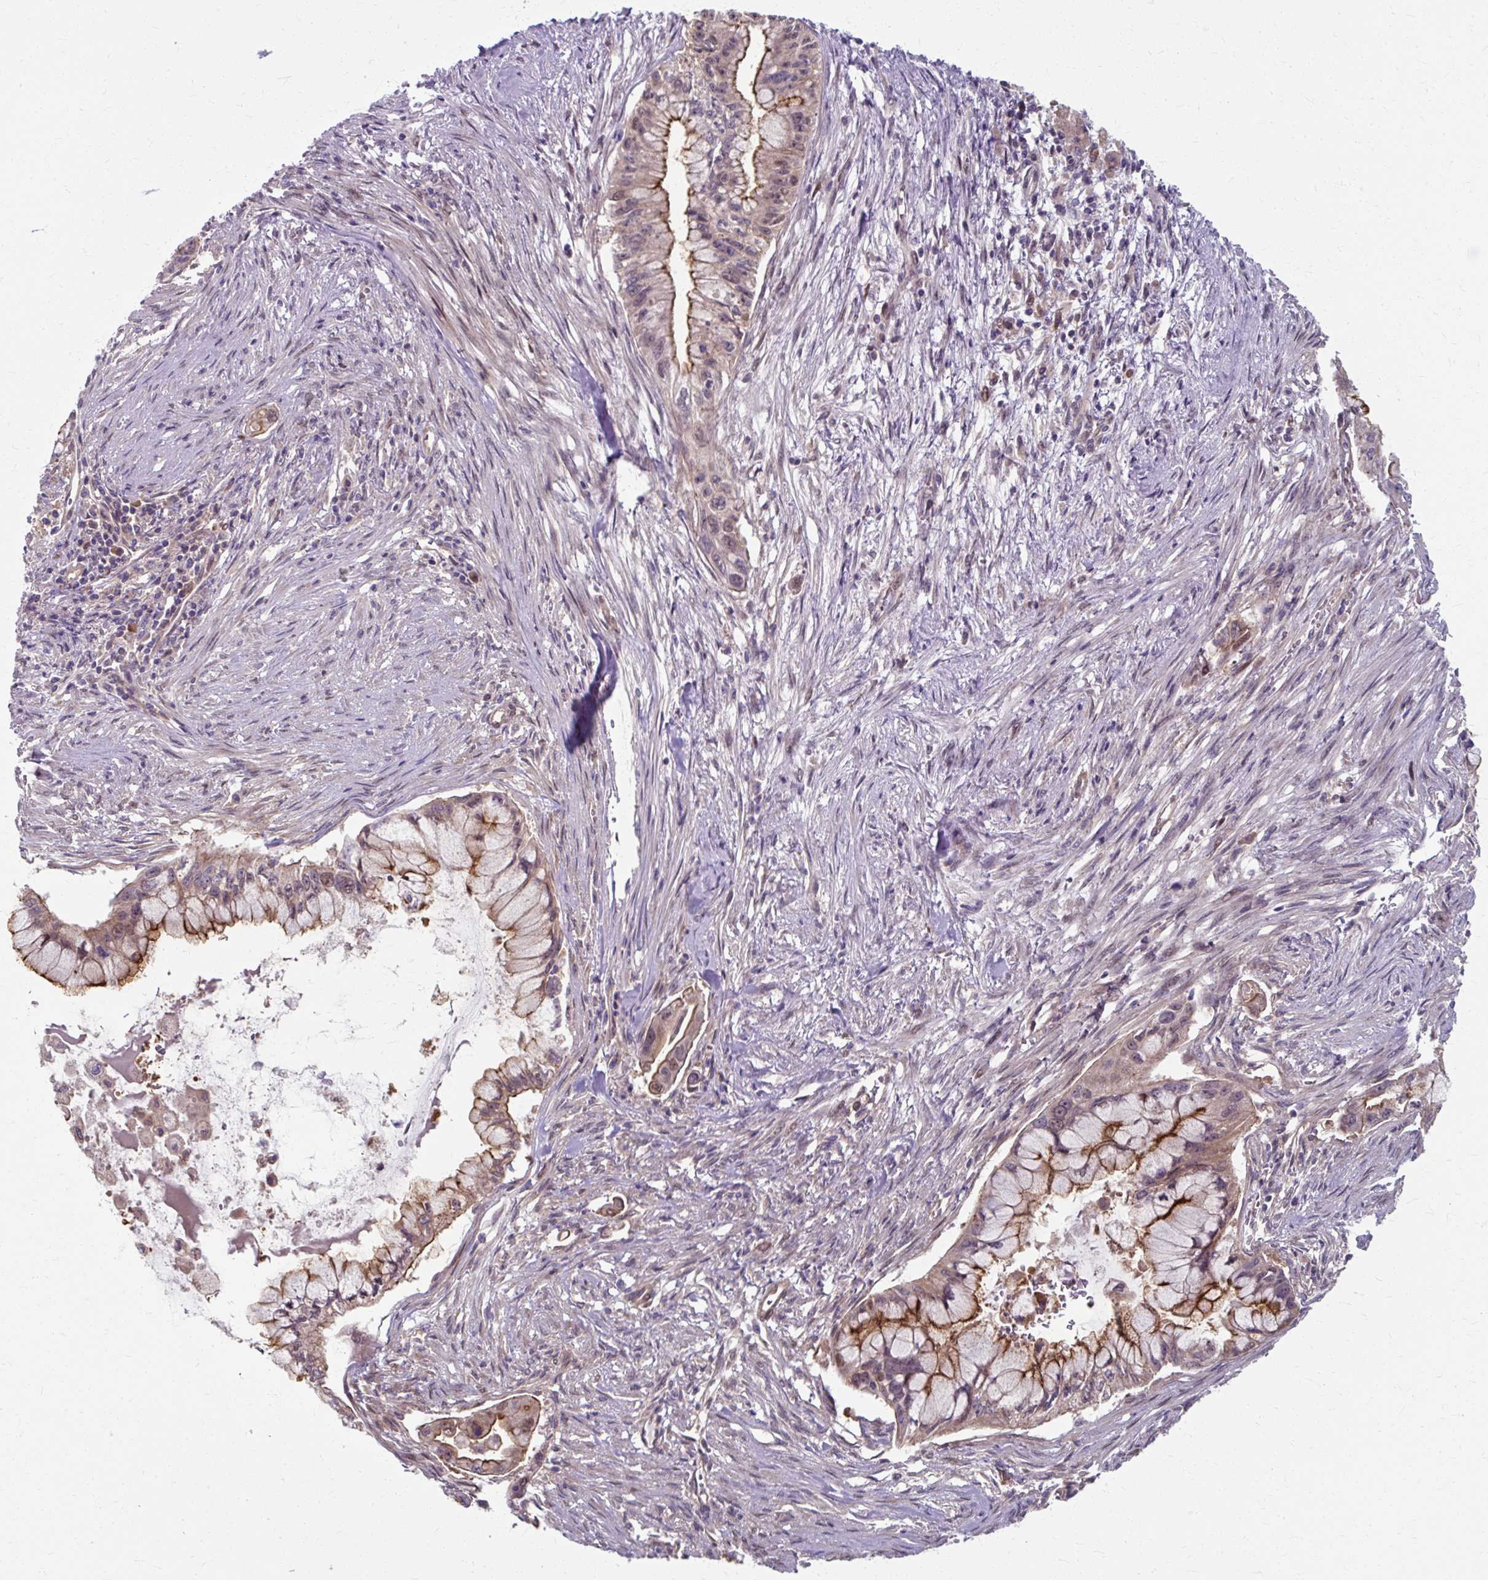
{"staining": {"intensity": "strong", "quantity": "<25%", "location": "cytoplasmic/membranous,nuclear"}, "tissue": "pancreatic cancer", "cell_type": "Tumor cells", "image_type": "cancer", "snomed": [{"axis": "morphology", "description": "Adenocarcinoma, NOS"}, {"axis": "topography", "description": "Pancreas"}], "caption": "Tumor cells show medium levels of strong cytoplasmic/membranous and nuclear positivity in approximately <25% of cells in pancreatic adenocarcinoma.", "gene": "ZNF555", "patient": {"sex": "male", "age": 48}}